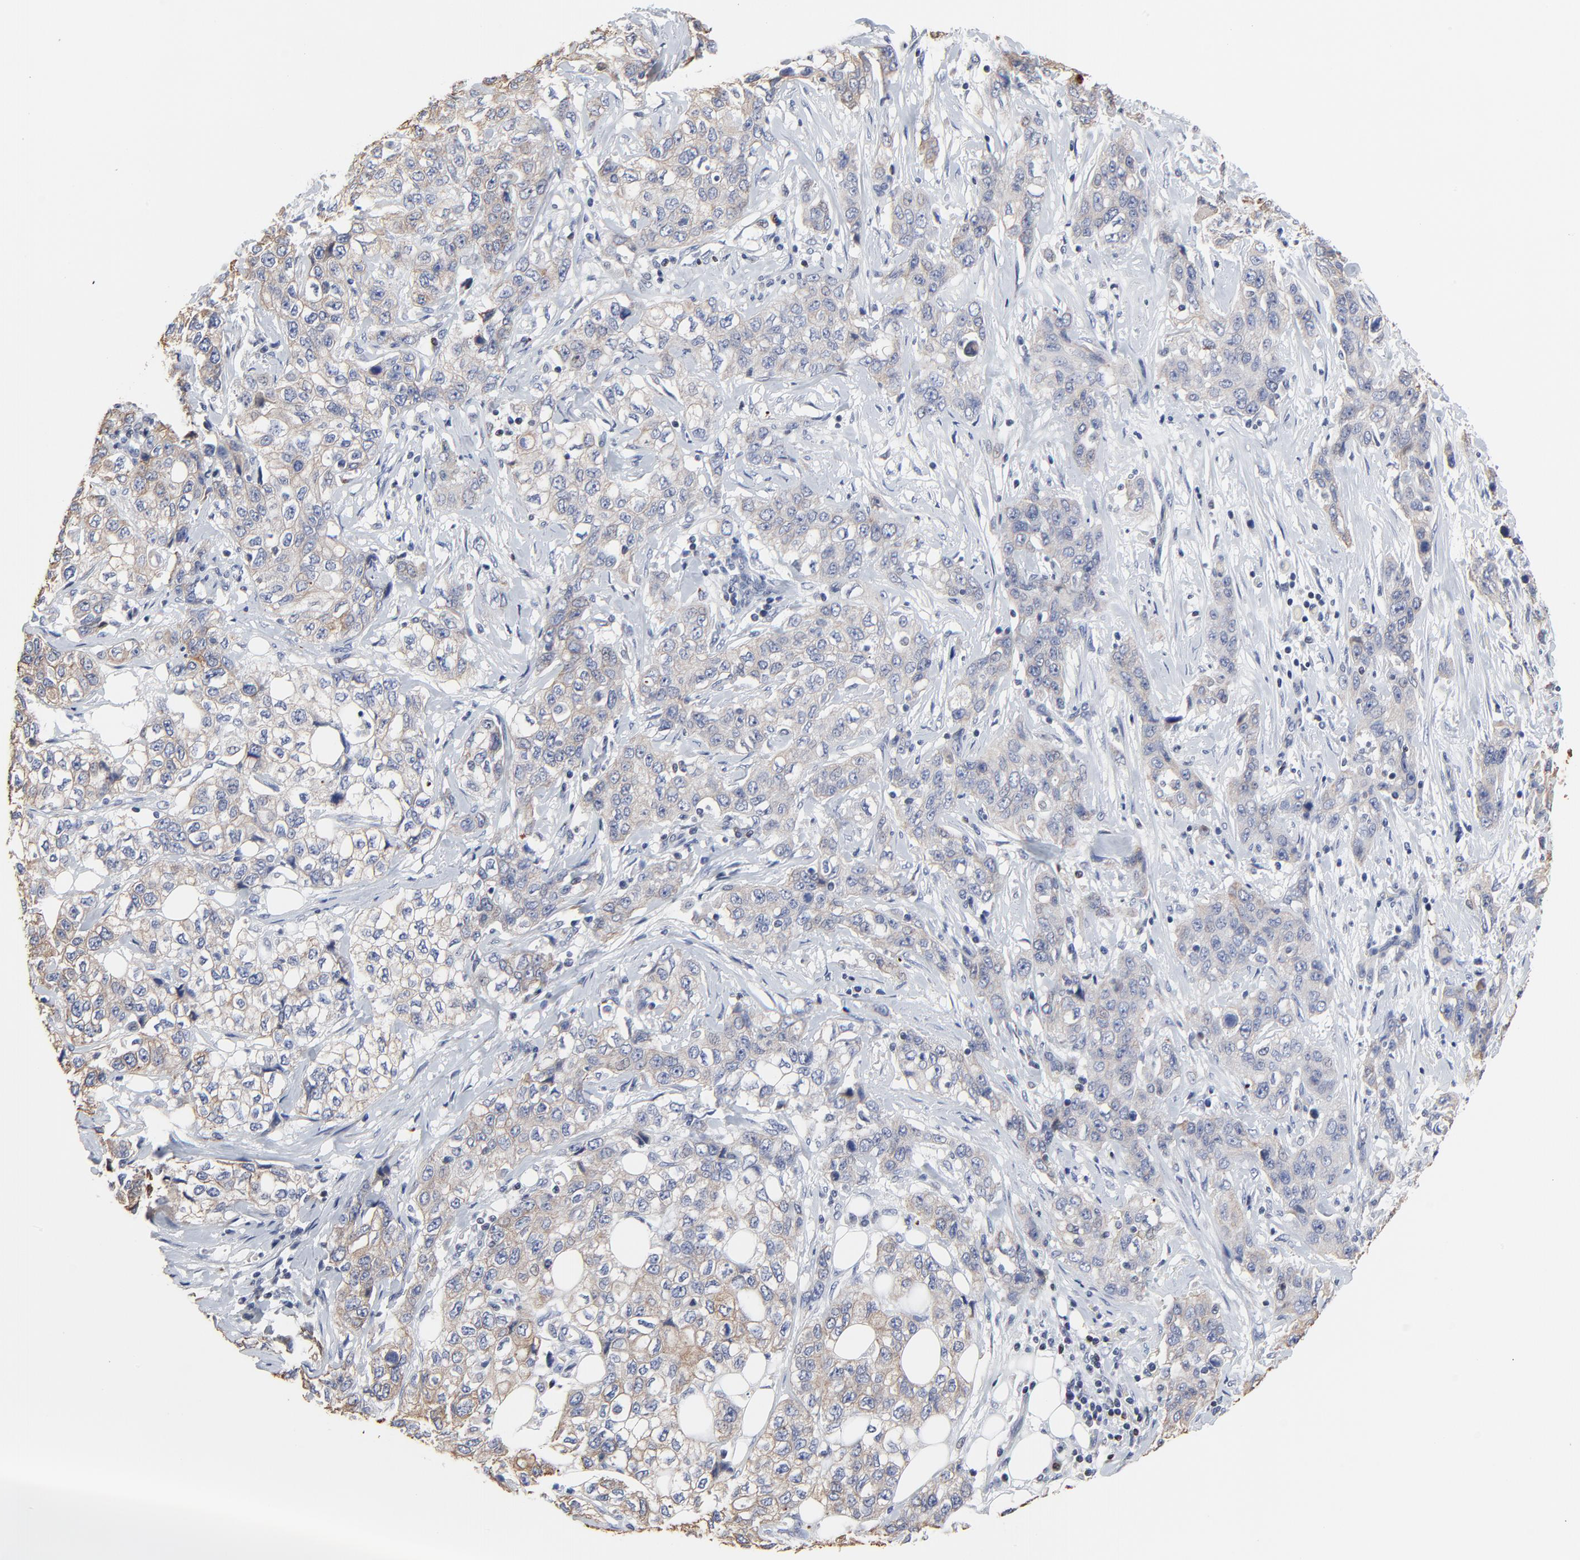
{"staining": {"intensity": "negative", "quantity": "none", "location": "none"}, "tissue": "stomach cancer", "cell_type": "Tumor cells", "image_type": "cancer", "snomed": [{"axis": "morphology", "description": "Adenocarcinoma, NOS"}, {"axis": "topography", "description": "Stomach"}], "caption": "An immunohistochemistry (IHC) micrograph of stomach cancer (adenocarcinoma) is shown. There is no staining in tumor cells of stomach cancer (adenocarcinoma).", "gene": "LNX1", "patient": {"sex": "male", "age": 48}}